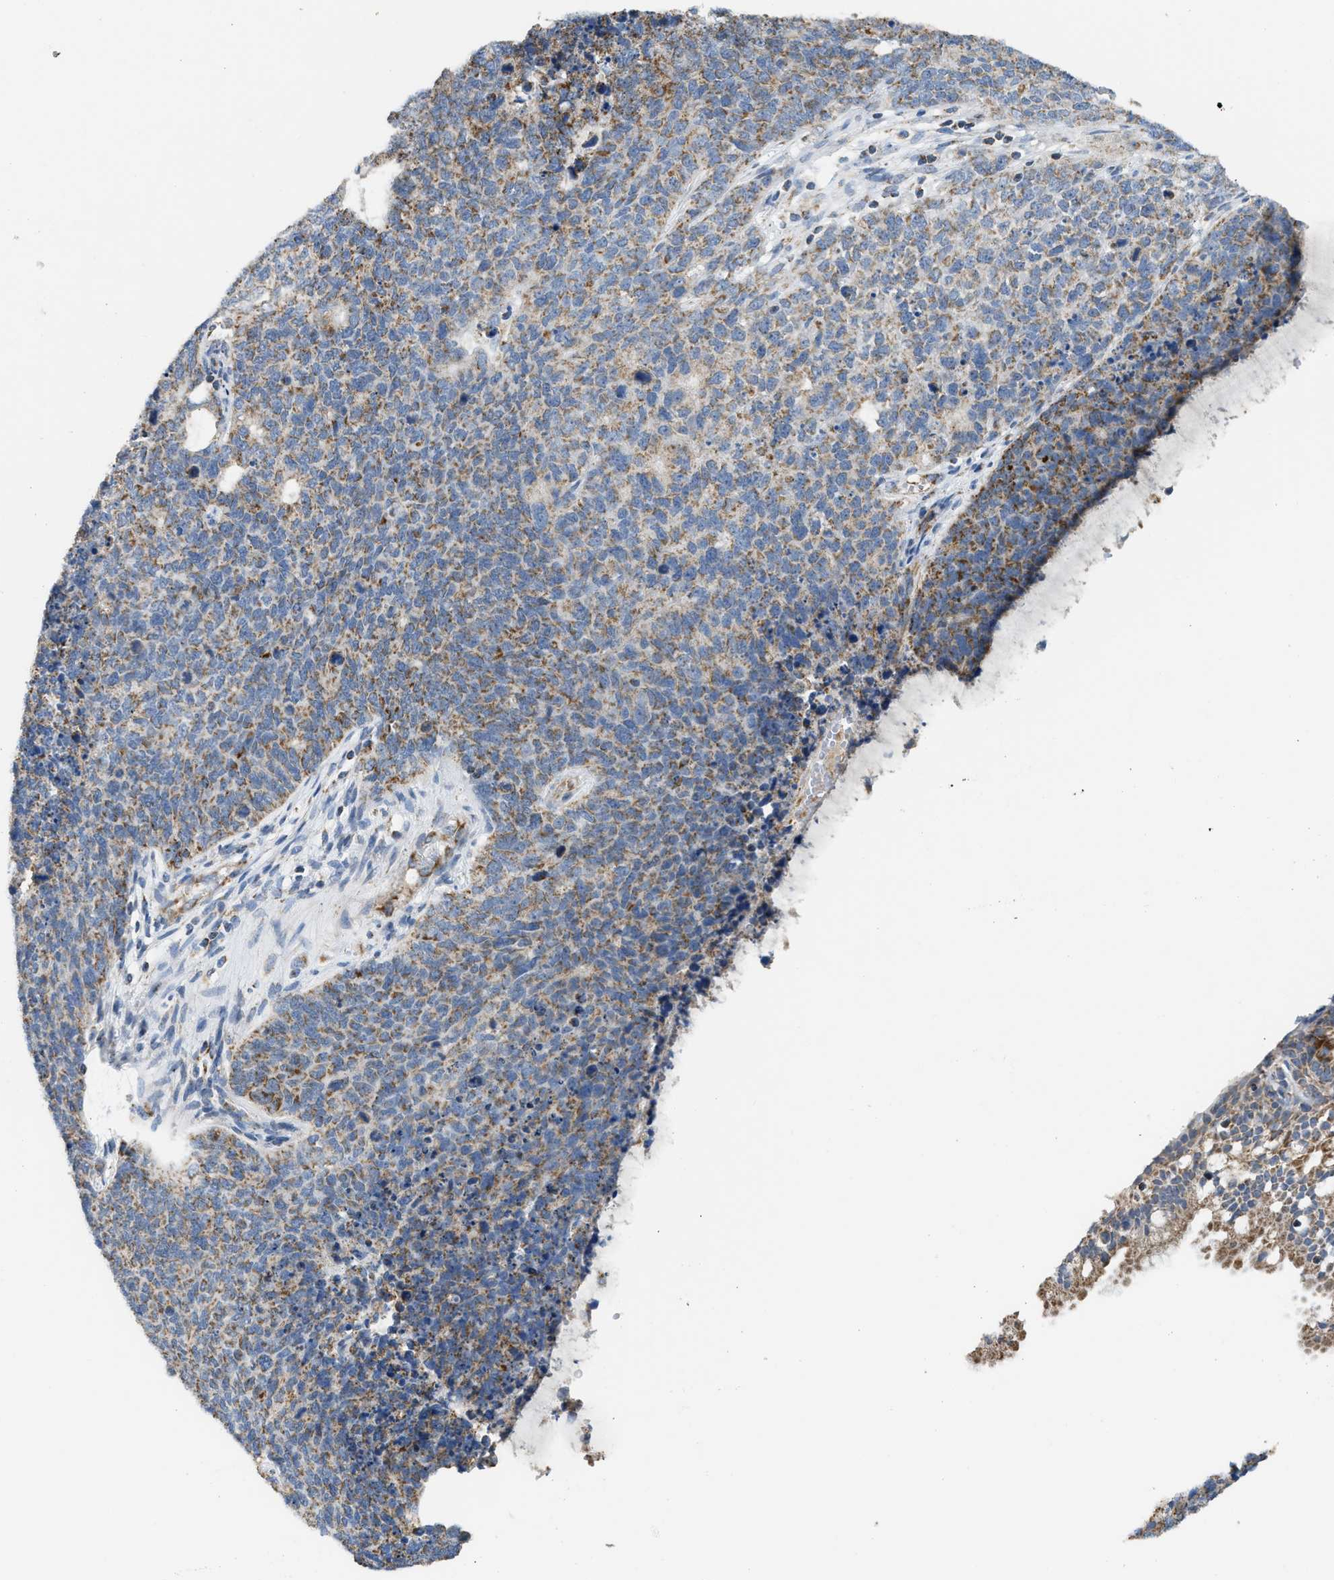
{"staining": {"intensity": "moderate", "quantity": "25%-75%", "location": "cytoplasmic/membranous"}, "tissue": "cervical cancer", "cell_type": "Tumor cells", "image_type": "cancer", "snomed": [{"axis": "morphology", "description": "Squamous cell carcinoma, NOS"}, {"axis": "topography", "description": "Cervix"}], "caption": "Brown immunohistochemical staining in human cervical cancer (squamous cell carcinoma) displays moderate cytoplasmic/membranous staining in approximately 25%-75% of tumor cells.", "gene": "GOT2", "patient": {"sex": "female", "age": 63}}